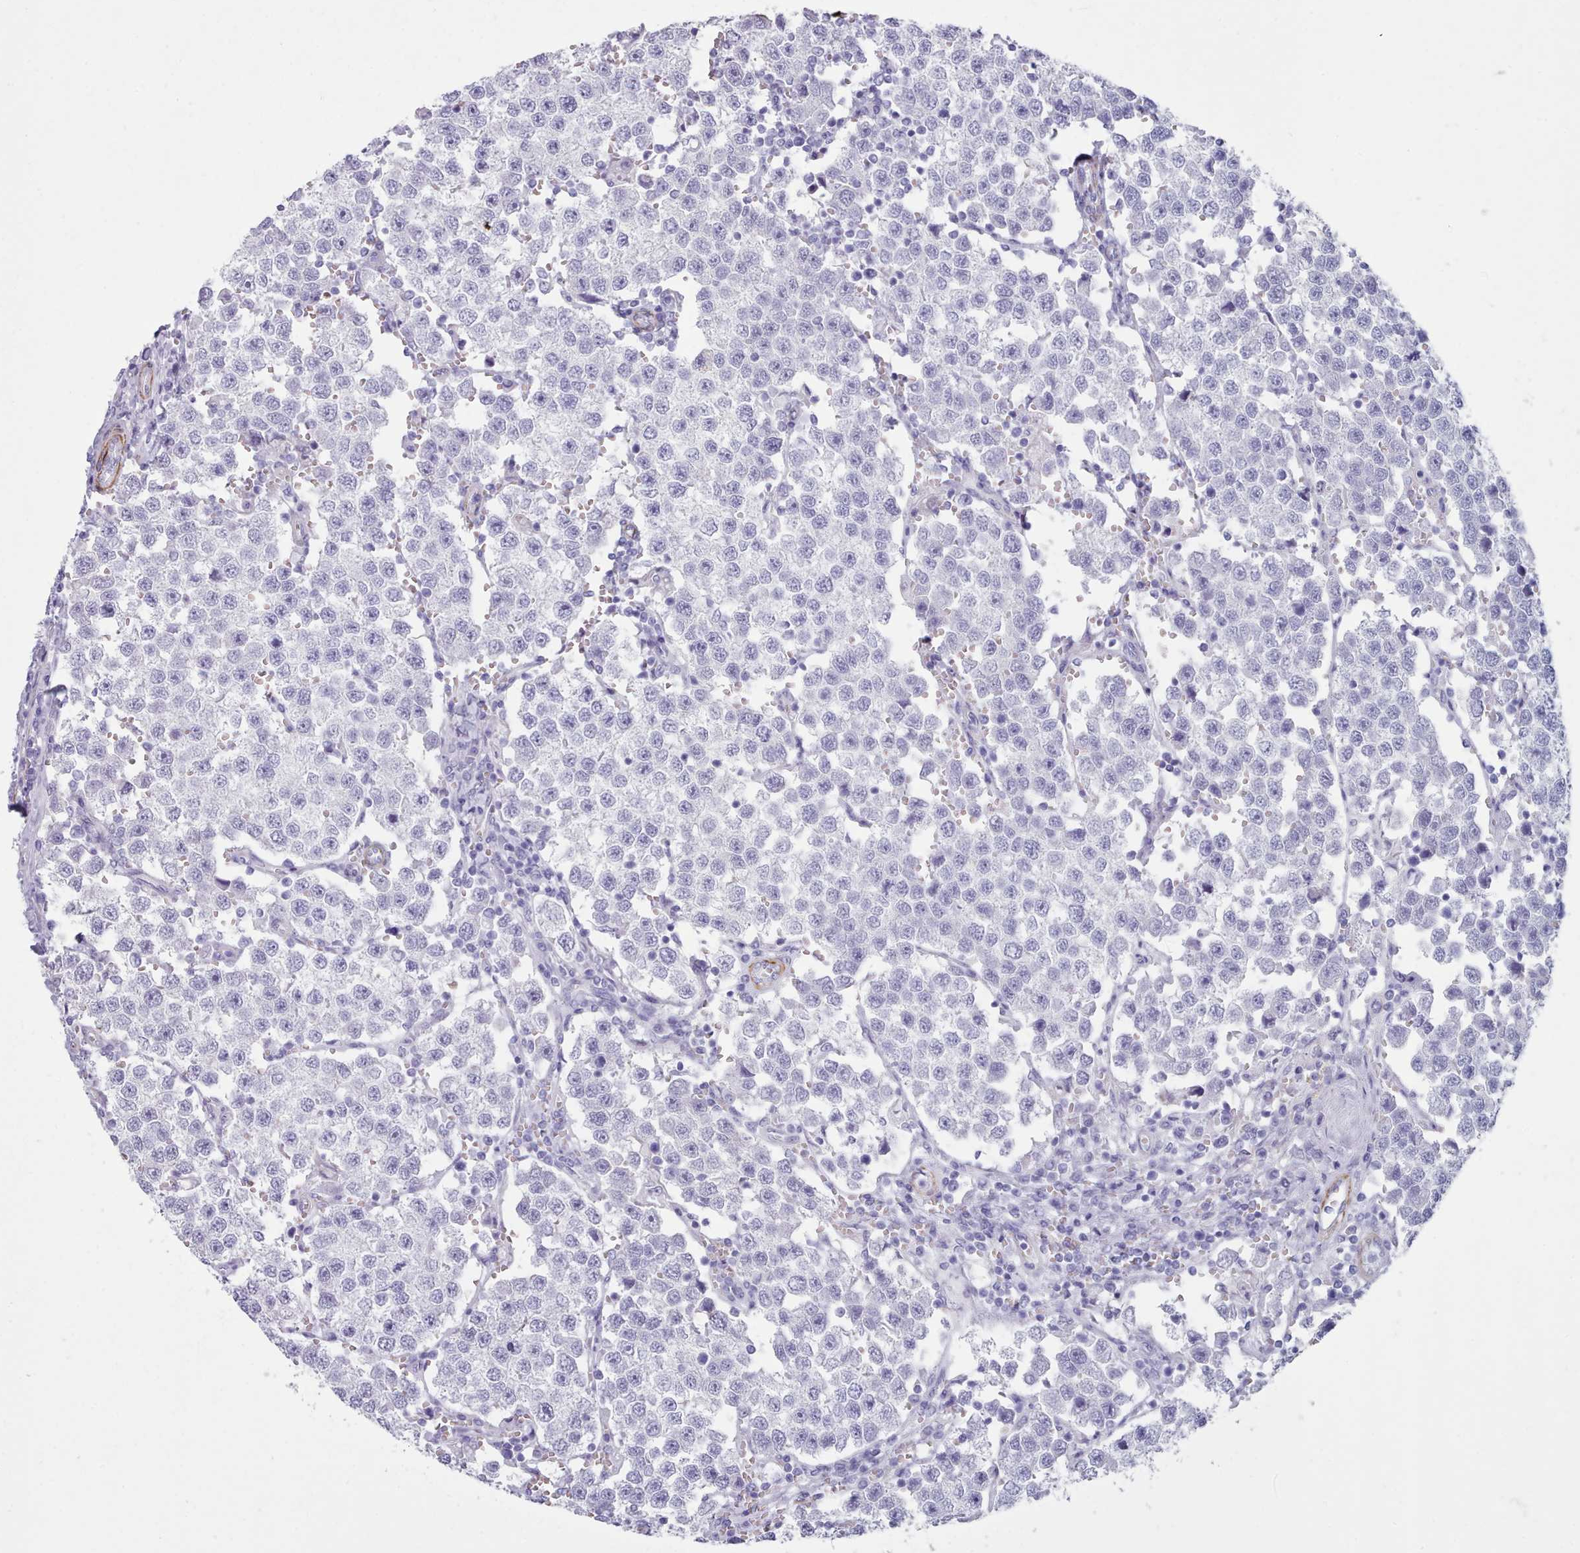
{"staining": {"intensity": "negative", "quantity": "none", "location": "none"}, "tissue": "testis cancer", "cell_type": "Tumor cells", "image_type": "cancer", "snomed": [{"axis": "morphology", "description": "Seminoma, NOS"}, {"axis": "topography", "description": "Testis"}], "caption": "This is an immunohistochemistry (IHC) micrograph of human seminoma (testis). There is no staining in tumor cells.", "gene": "FPGS", "patient": {"sex": "male", "age": 37}}